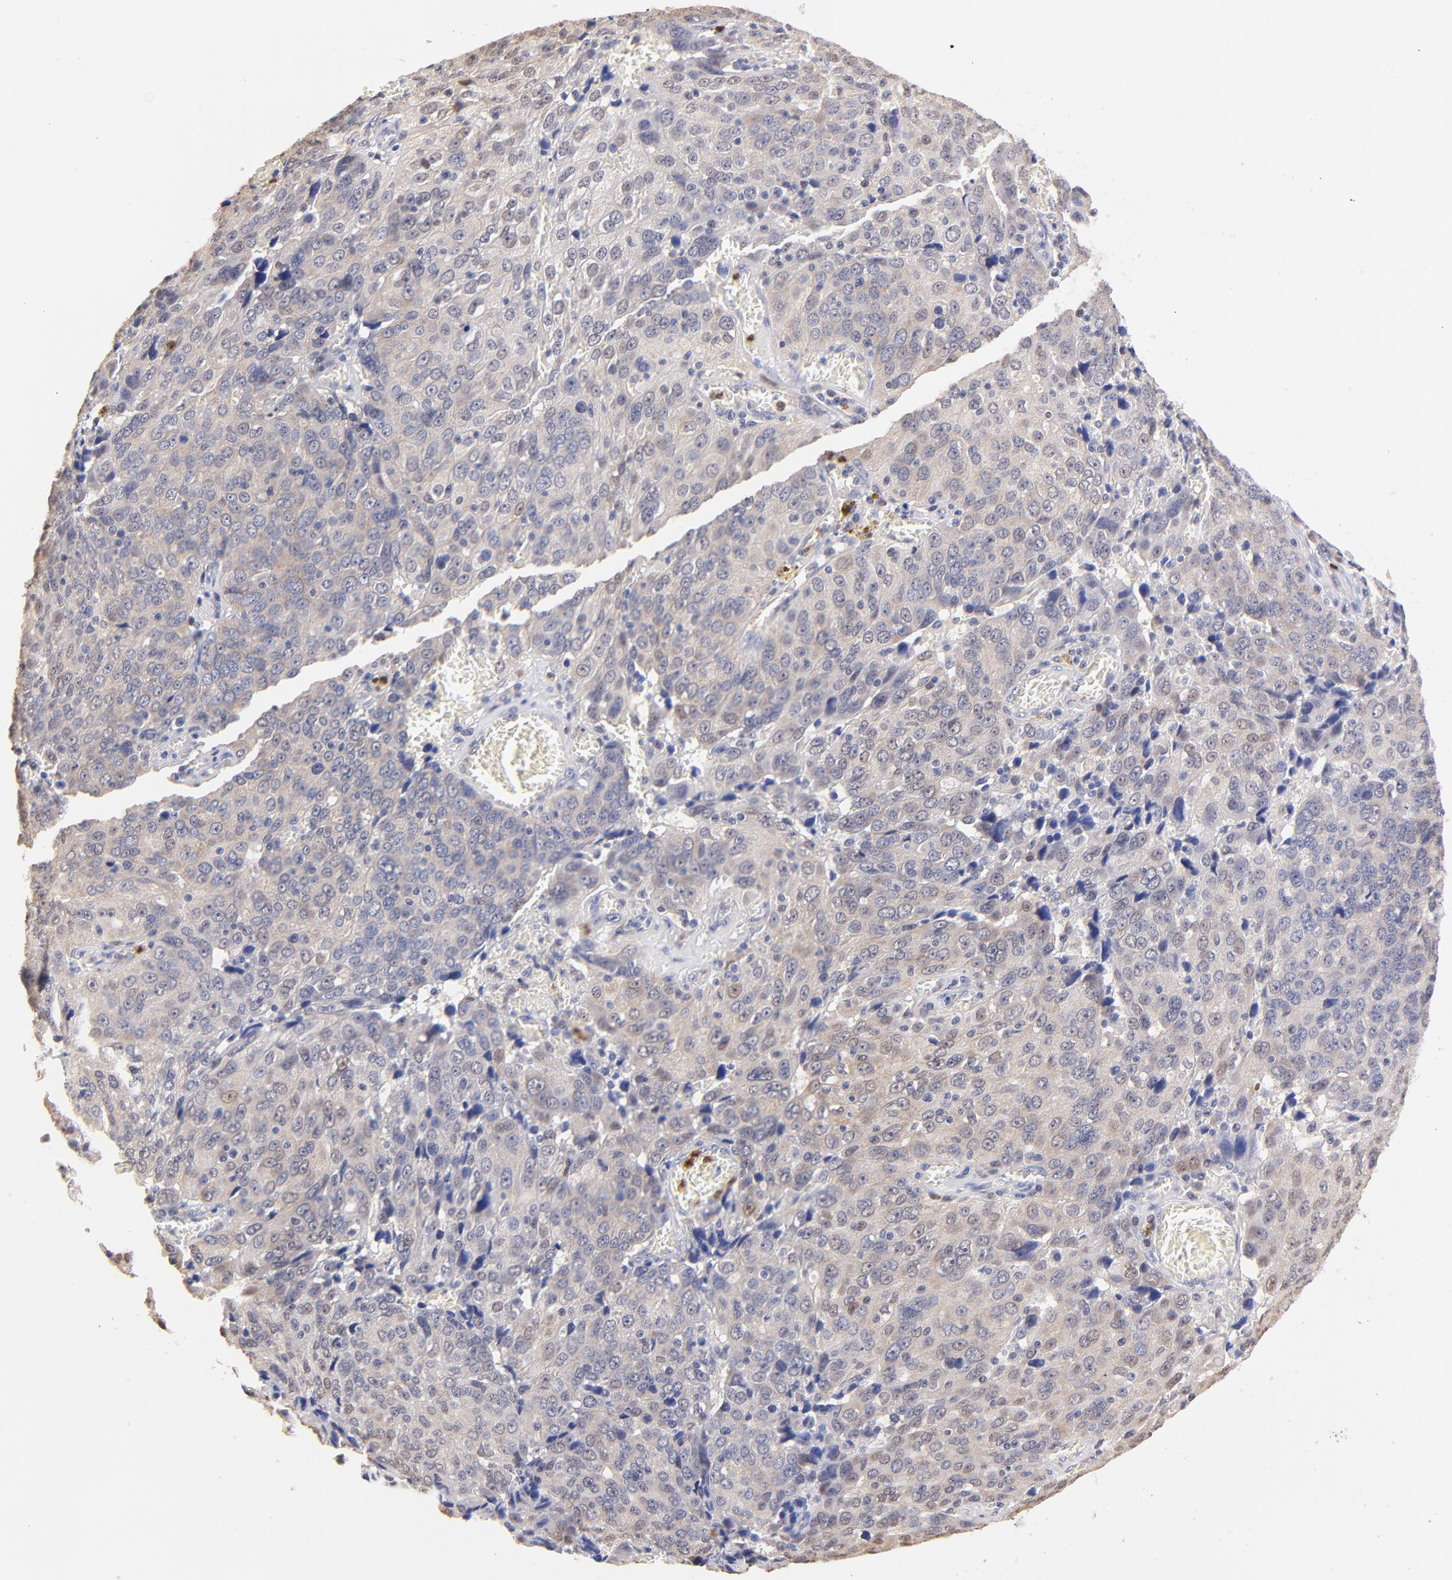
{"staining": {"intensity": "weak", "quantity": ">75%", "location": "cytoplasmic/membranous"}, "tissue": "ovarian cancer", "cell_type": "Tumor cells", "image_type": "cancer", "snomed": [{"axis": "morphology", "description": "Carcinoma, endometroid"}, {"axis": "topography", "description": "Ovary"}], "caption": "Ovarian endometroid carcinoma stained with a brown dye demonstrates weak cytoplasmic/membranous positive staining in about >75% of tumor cells.", "gene": "BBOF1", "patient": {"sex": "female", "age": 75}}